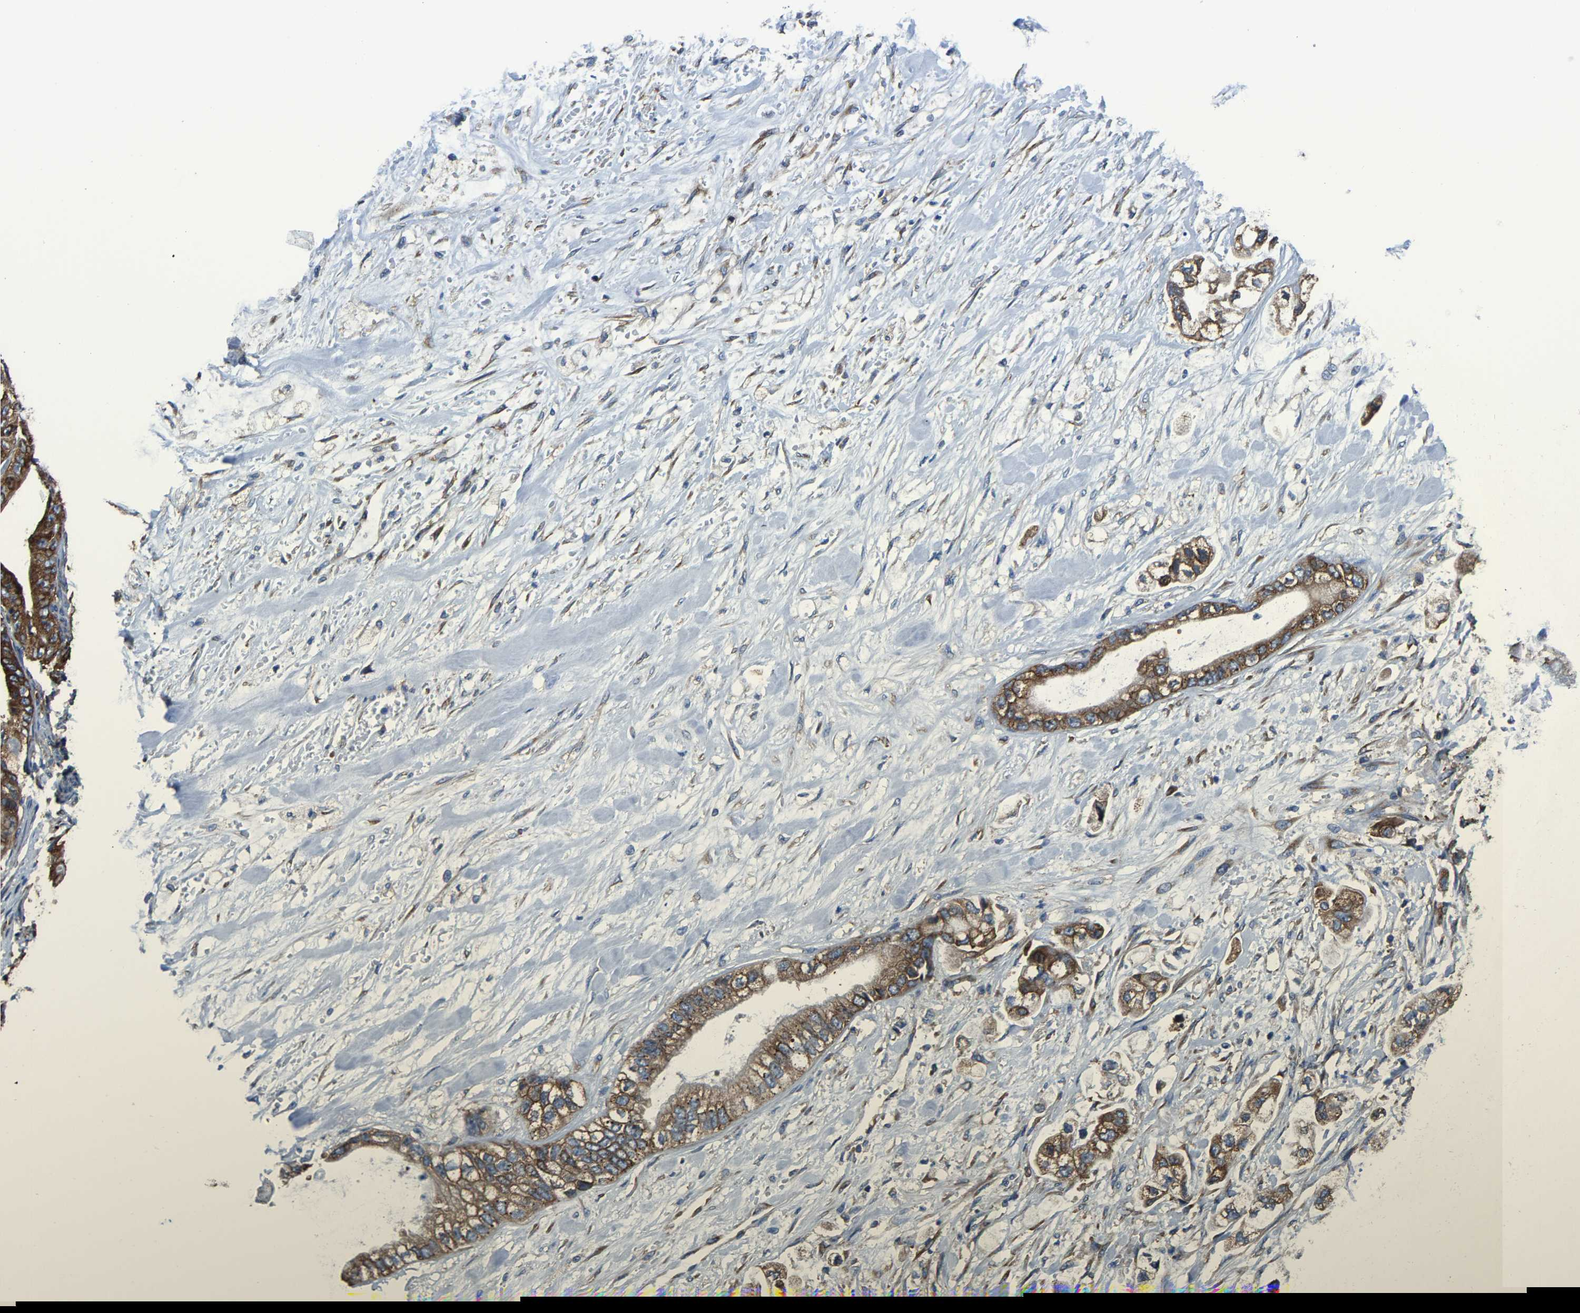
{"staining": {"intensity": "strong", "quantity": ">75%", "location": "cytoplasmic/membranous"}, "tissue": "stomach cancer", "cell_type": "Tumor cells", "image_type": "cancer", "snomed": [{"axis": "morphology", "description": "Normal tissue, NOS"}, {"axis": "morphology", "description": "Adenocarcinoma, NOS"}, {"axis": "topography", "description": "Stomach"}], "caption": "Stomach adenocarcinoma stained for a protein shows strong cytoplasmic/membranous positivity in tumor cells.", "gene": "G3BP2", "patient": {"sex": "male", "age": 62}}